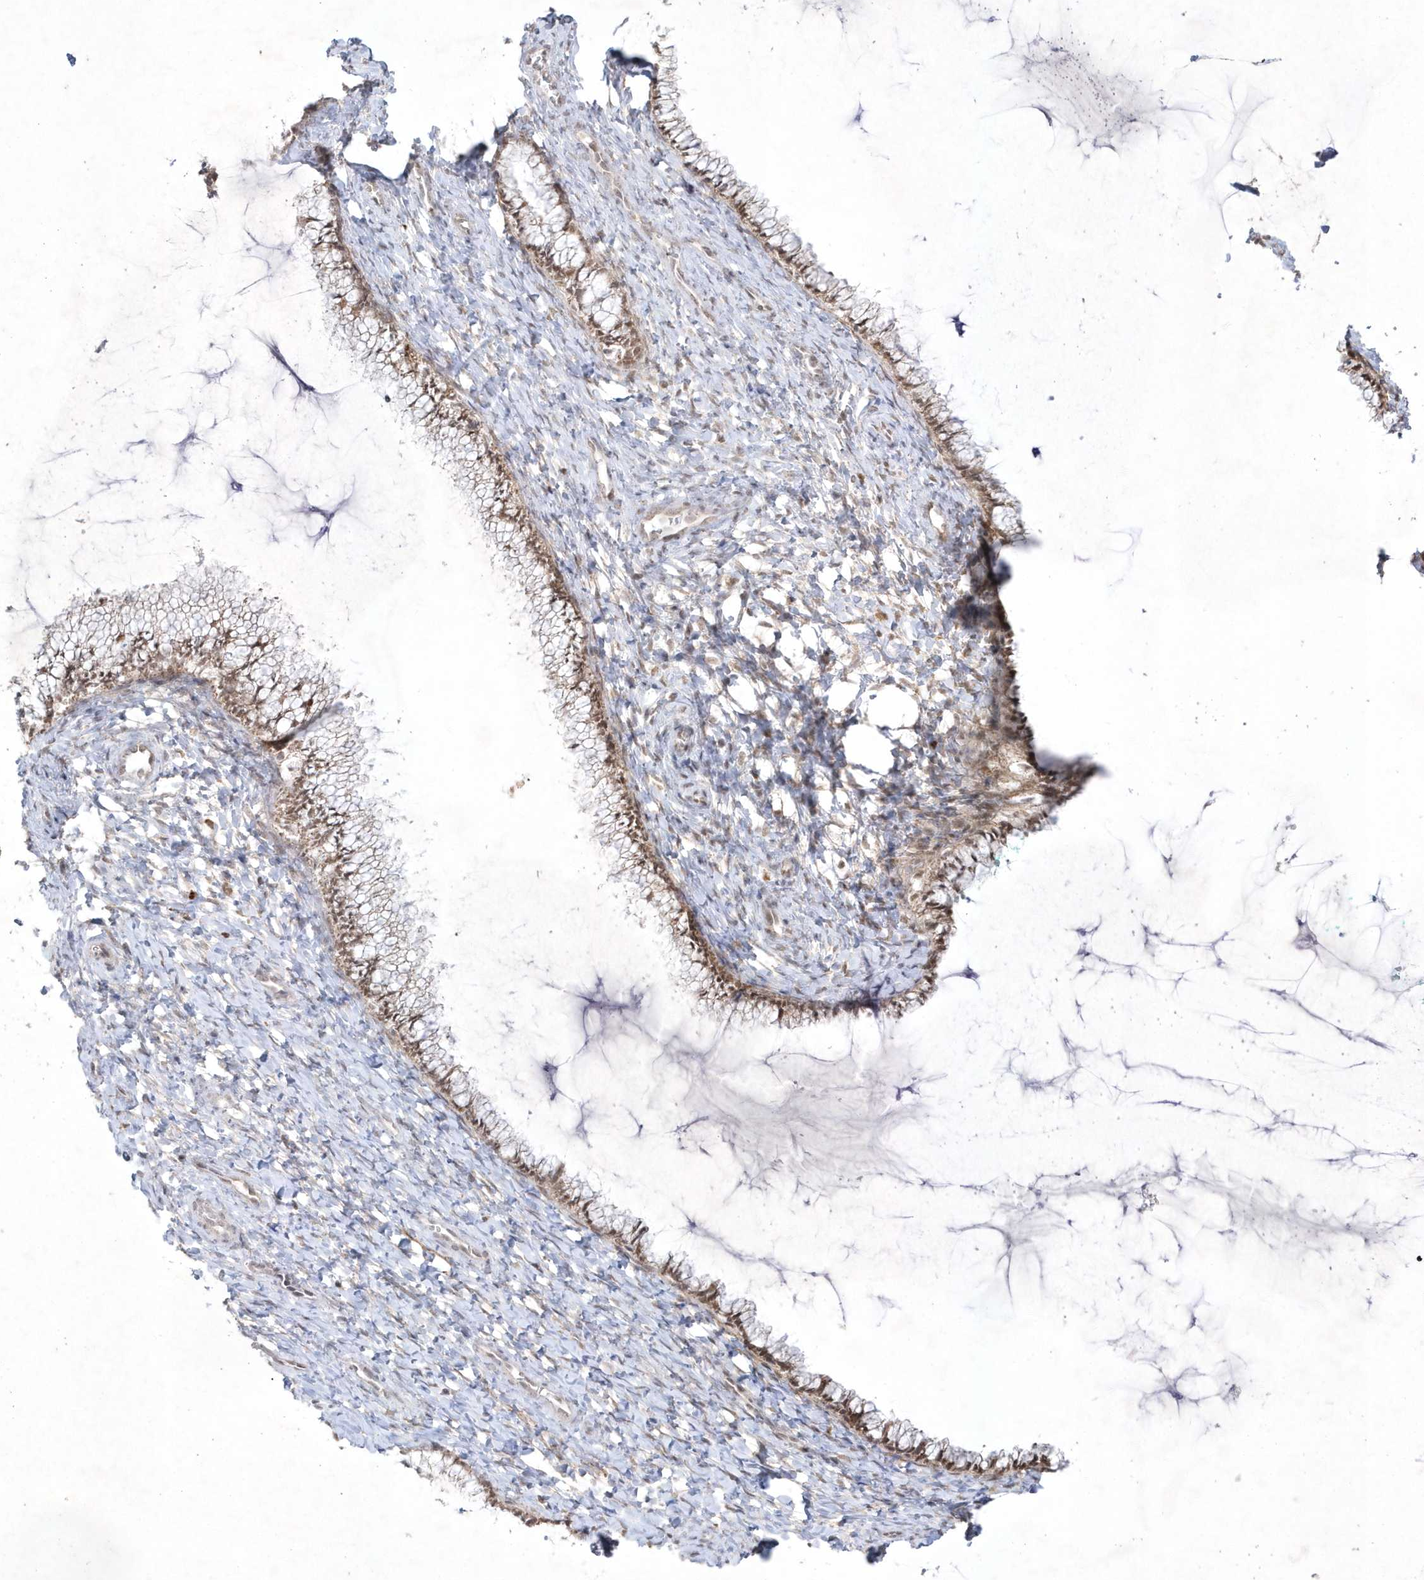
{"staining": {"intensity": "moderate", "quantity": ">75%", "location": "nuclear"}, "tissue": "cervix", "cell_type": "Glandular cells", "image_type": "normal", "snomed": [{"axis": "morphology", "description": "Normal tissue, NOS"}, {"axis": "morphology", "description": "Adenocarcinoma, NOS"}, {"axis": "topography", "description": "Cervix"}], "caption": "Protein expression analysis of unremarkable cervix displays moderate nuclear positivity in approximately >75% of glandular cells.", "gene": "CPSF3", "patient": {"sex": "female", "age": 29}}